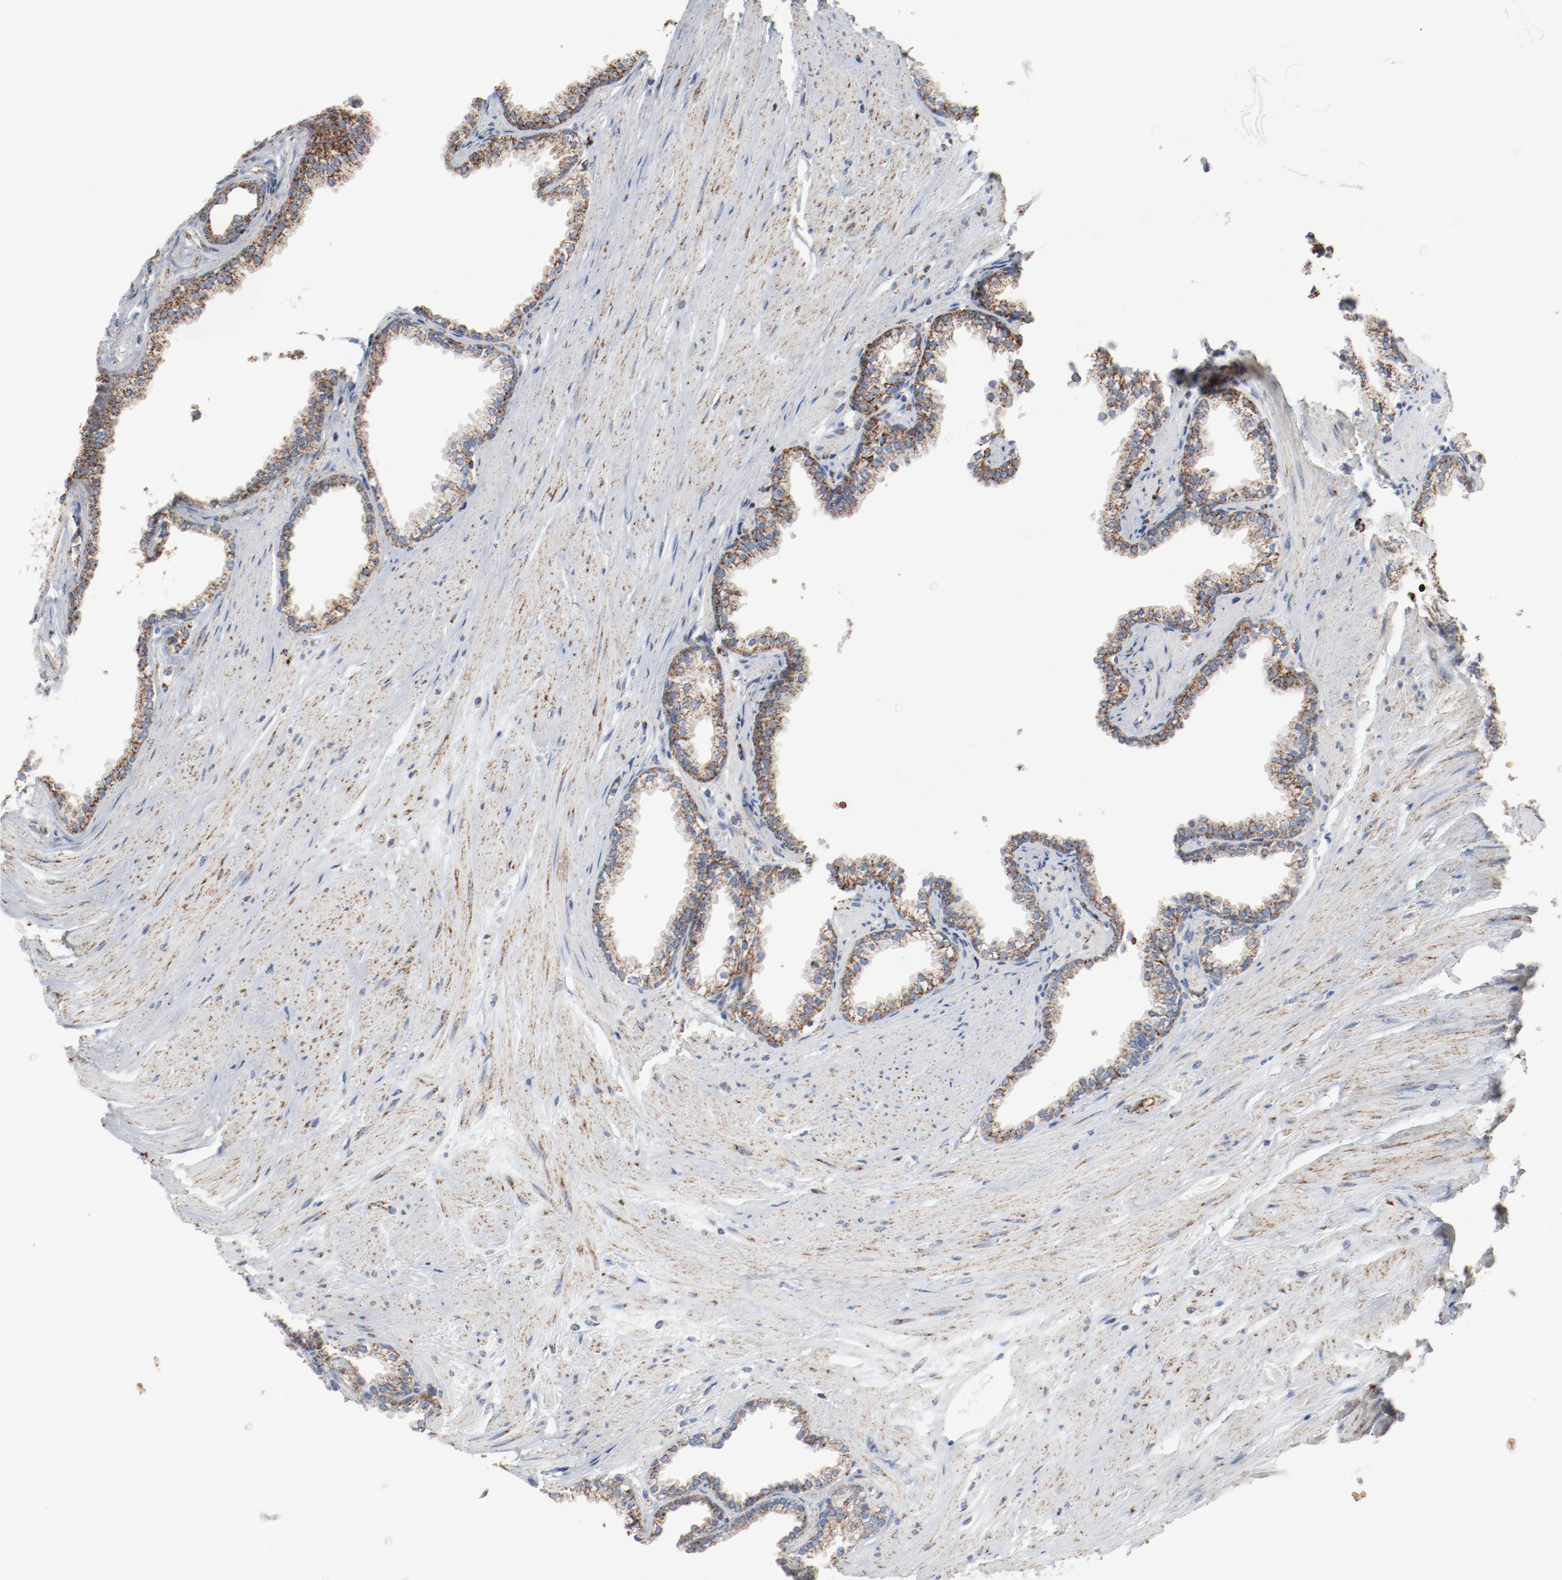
{"staining": {"intensity": "moderate", "quantity": ">75%", "location": "cytoplasmic/membranous"}, "tissue": "prostate", "cell_type": "Glandular cells", "image_type": "normal", "snomed": [{"axis": "morphology", "description": "Normal tissue, NOS"}, {"axis": "topography", "description": "Prostate"}], "caption": "Immunohistochemical staining of unremarkable human prostate shows >75% levels of moderate cytoplasmic/membranous protein positivity in about >75% of glandular cells.", "gene": "NDUFB8", "patient": {"sex": "male", "age": 64}}